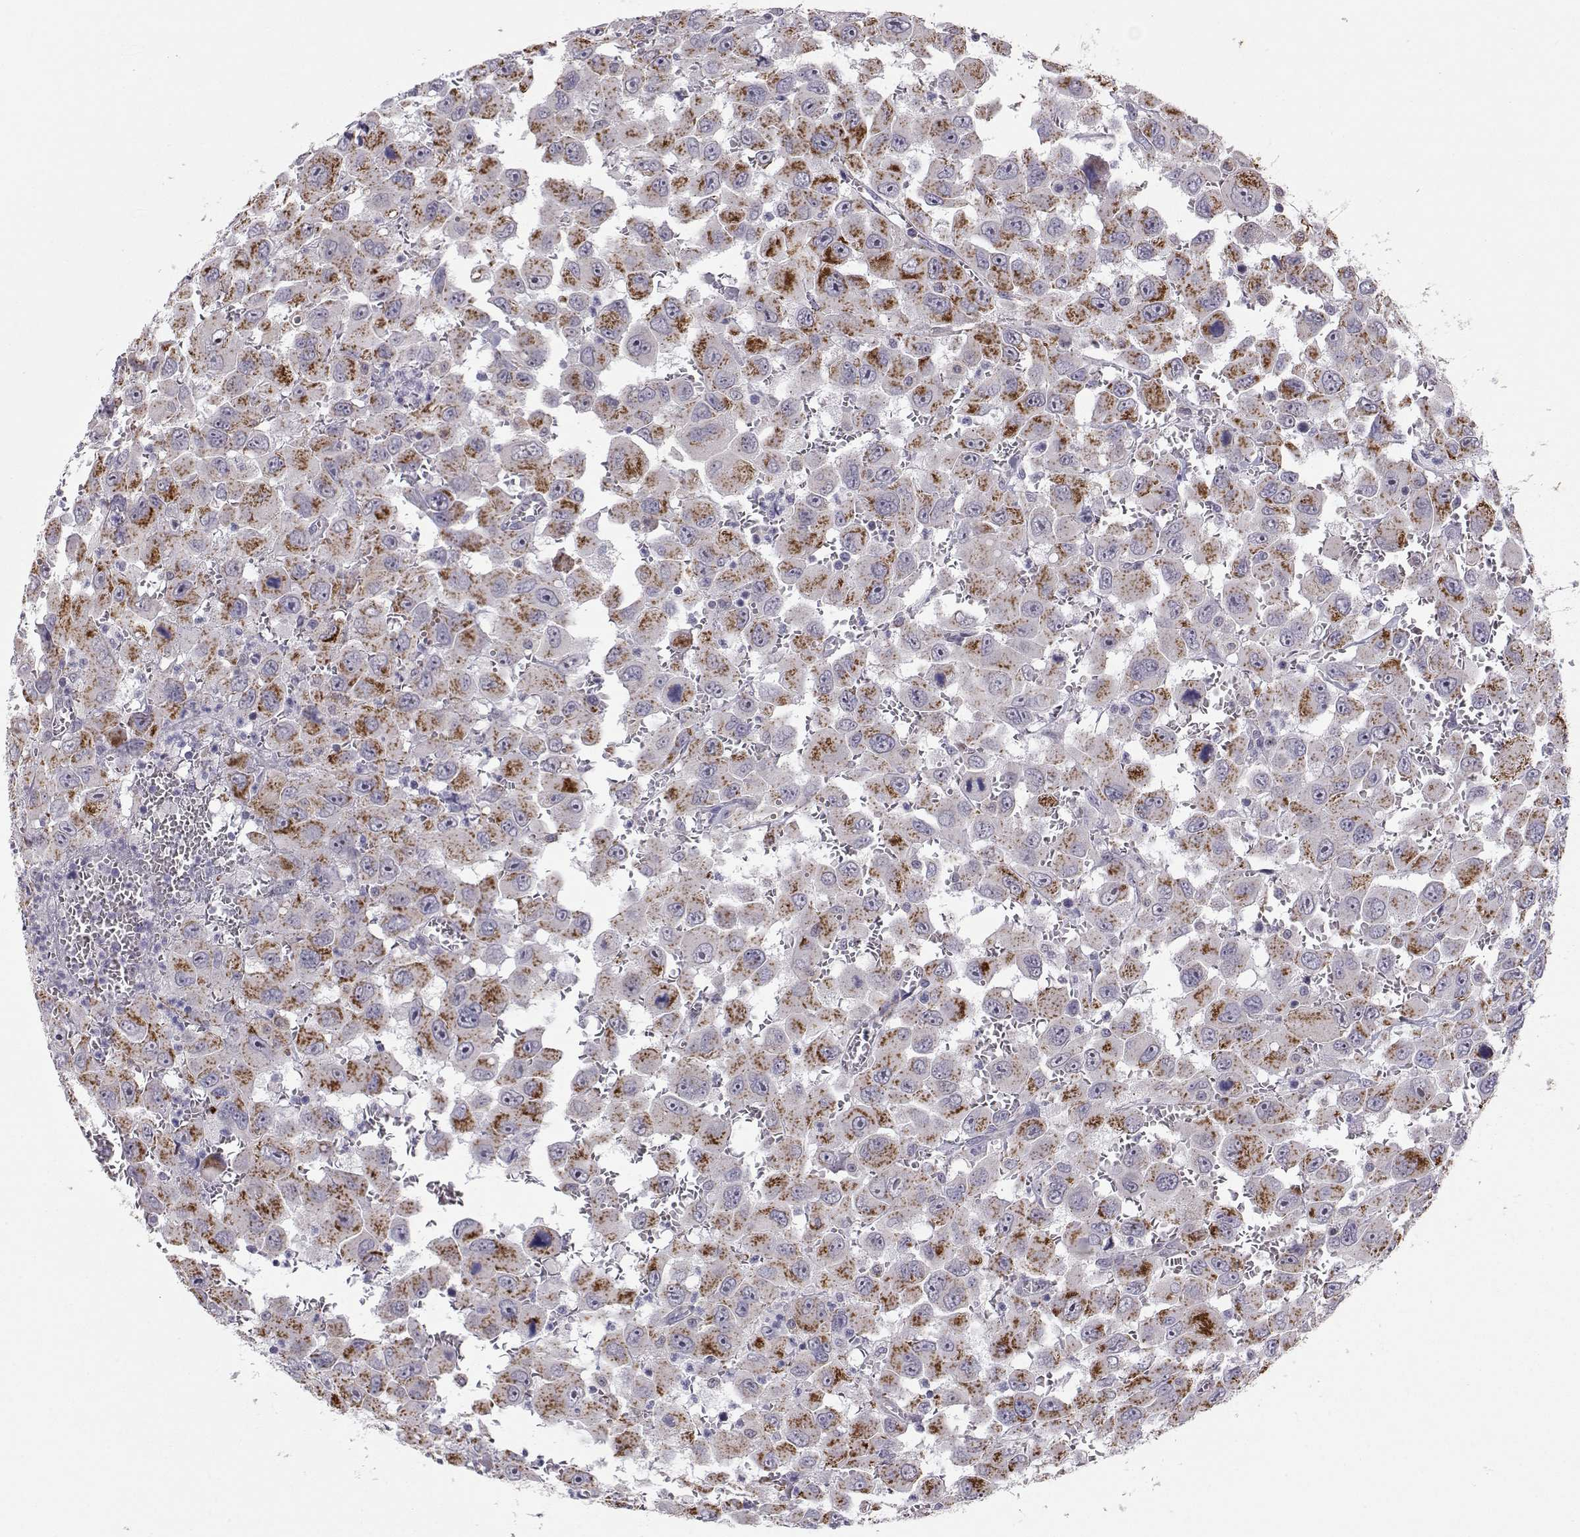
{"staining": {"intensity": "strong", "quantity": ">75%", "location": "cytoplasmic/membranous"}, "tissue": "head and neck cancer", "cell_type": "Tumor cells", "image_type": "cancer", "snomed": [{"axis": "morphology", "description": "Squamous cell carcinoma, NOS"}, {"axis": "morphology", "description": "Squamous cell carcinoma, metastatic, NOS"}, {"axis": "topography", "description": "Oral tissue"}, {"axis": "topography", "description": "Head-Neck"}], "caption": "Head and neck cancer stained with DAB (3,3'-diaminobenzidine) immunohistochemistry (IHC) displays high levels of strong cytoplasmic/membranous expression in approximately >75% of tumor cells.", "gene": "NPVF", "patient": {"sex": "female", "age": 85}}